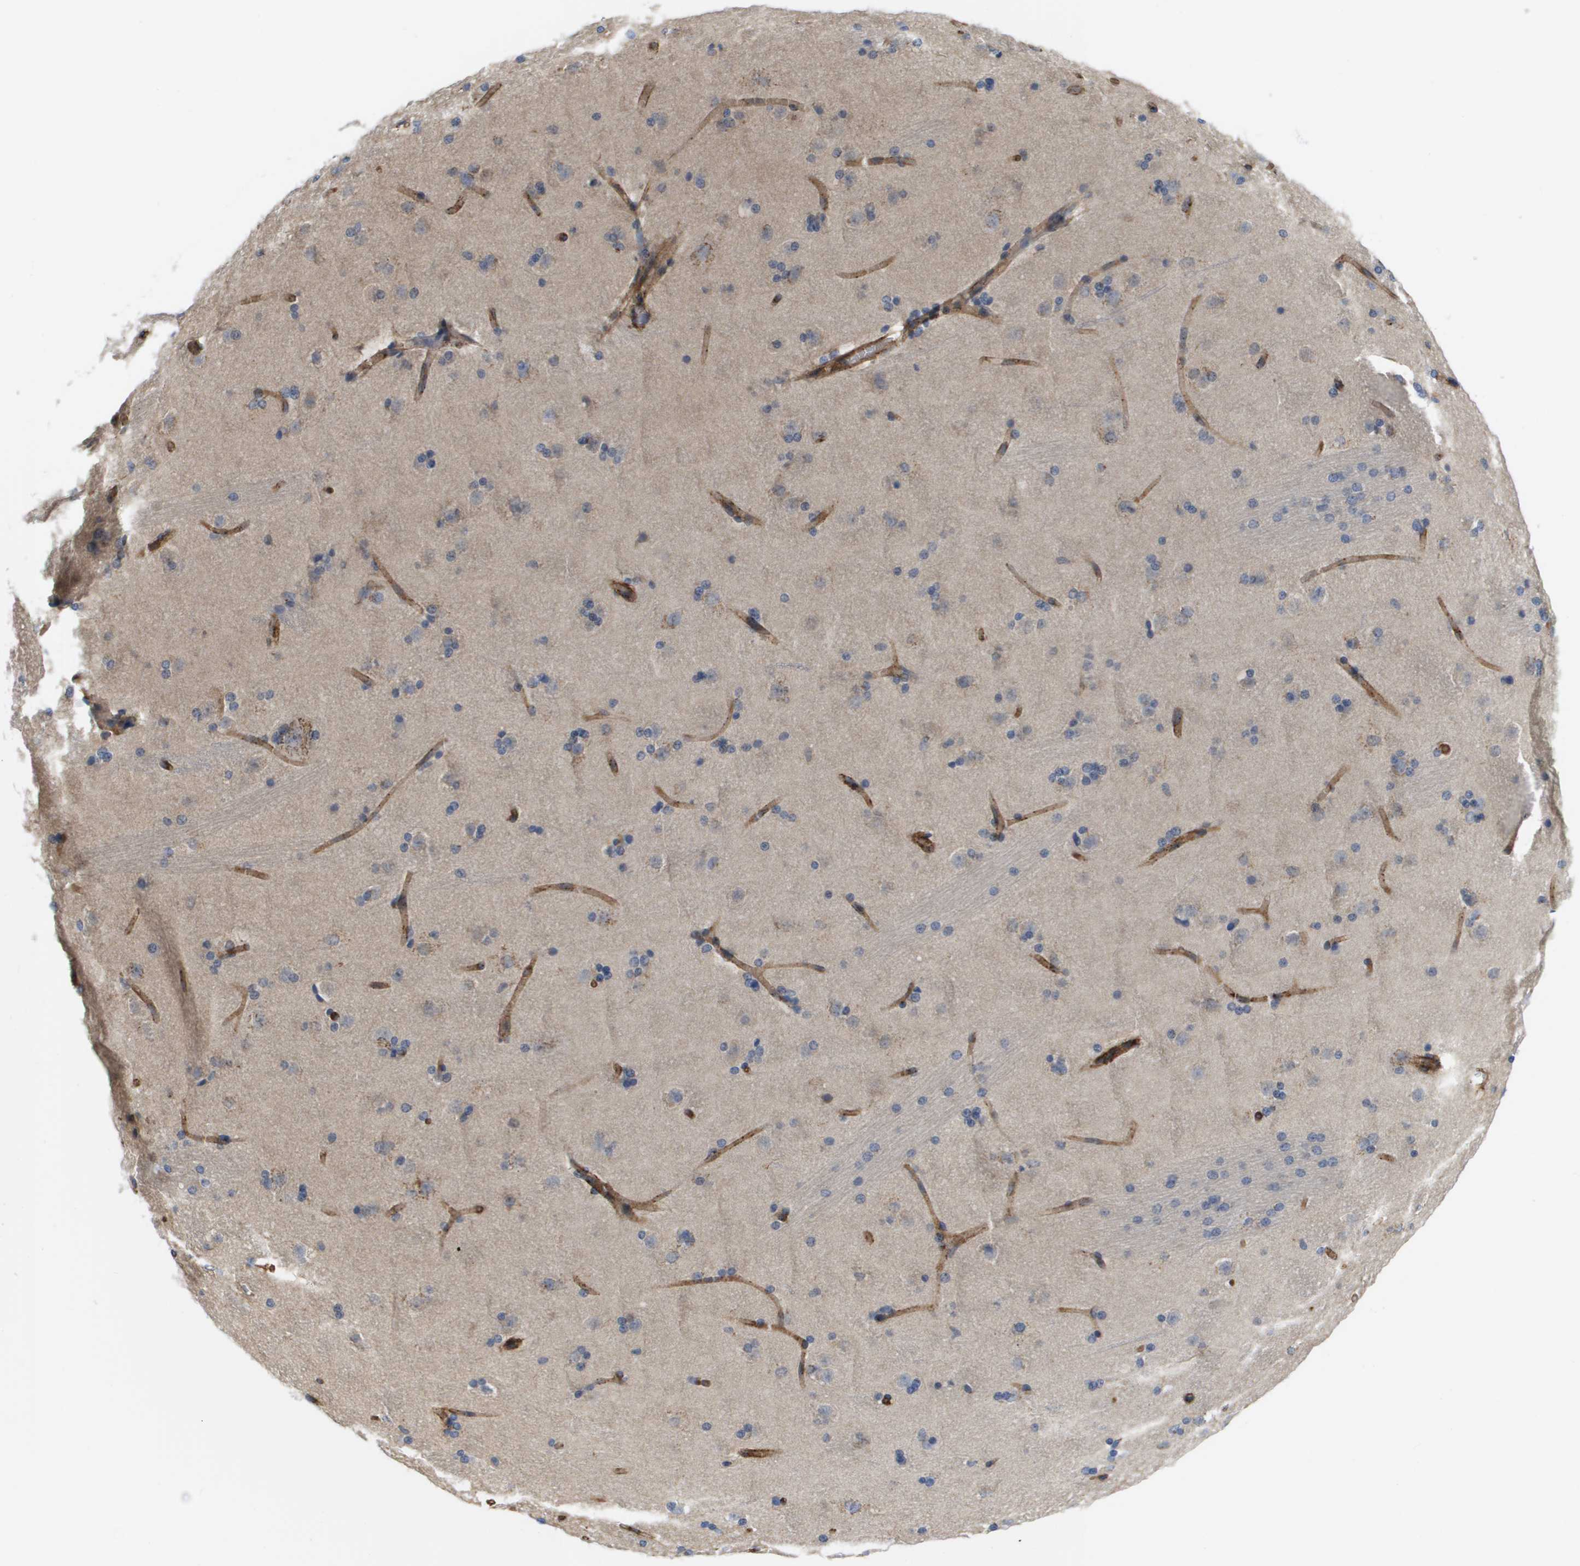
{"staining": {"intensity": "negative", "quantity": "none", "location": "none"}, "tissue": "caudate", "cell_type": "Glial cells", "image_type": "normal", "snomed": [{"axis": "morphology", "description": "Normal tissue, NOS"}, {"axis": "topography", "description": "Lateral ventricle wall"}], "caption": "DAB immunohistochemical staining of unremarkable caudate reveals no significant positivity in glial cells.", "gene": "BST2", "patient": {"sex": "female", "age": 19}}